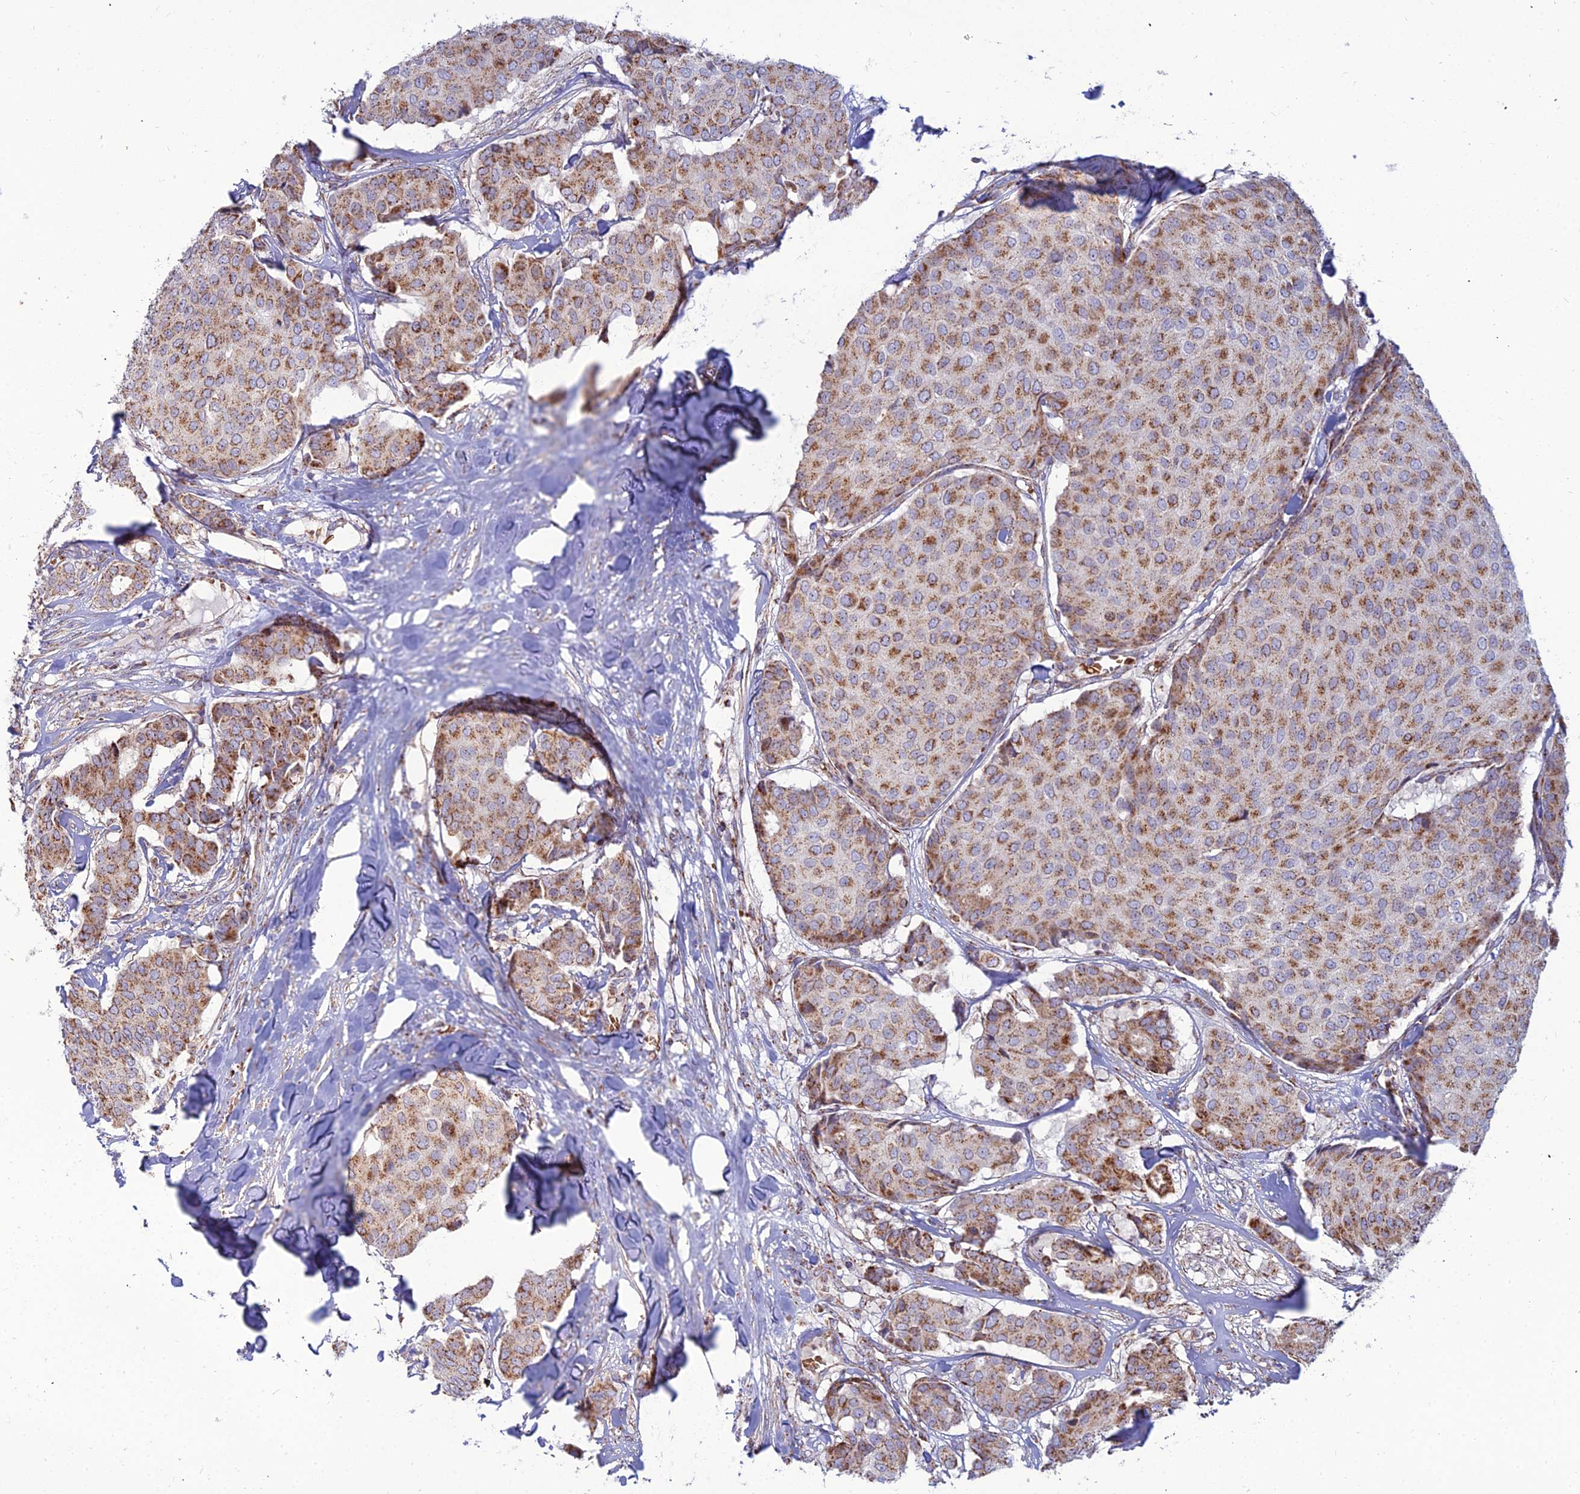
{"staining": {"intensity": "moderate", "quantity": ">75%", "location": "cytoplasmic/membranous"}, "tissue": "breast cancer", "cell_type": "Tumor cells", "image_type": "cancer", "snomed": [{"axis": "morphology", "description": "Duct carcinoma"}, {"axis": "topography", "description": "Breast"}], "caption": "Approximately >75% of tumor cells in human infiltrating ductal carcinoma (breast) show moderate cytoplasmic/membranous protein expression as visualized by brown immunohistochemical staining.", "gene": "SLC35F4", "patient": {"sex": "female", "age": 75}}